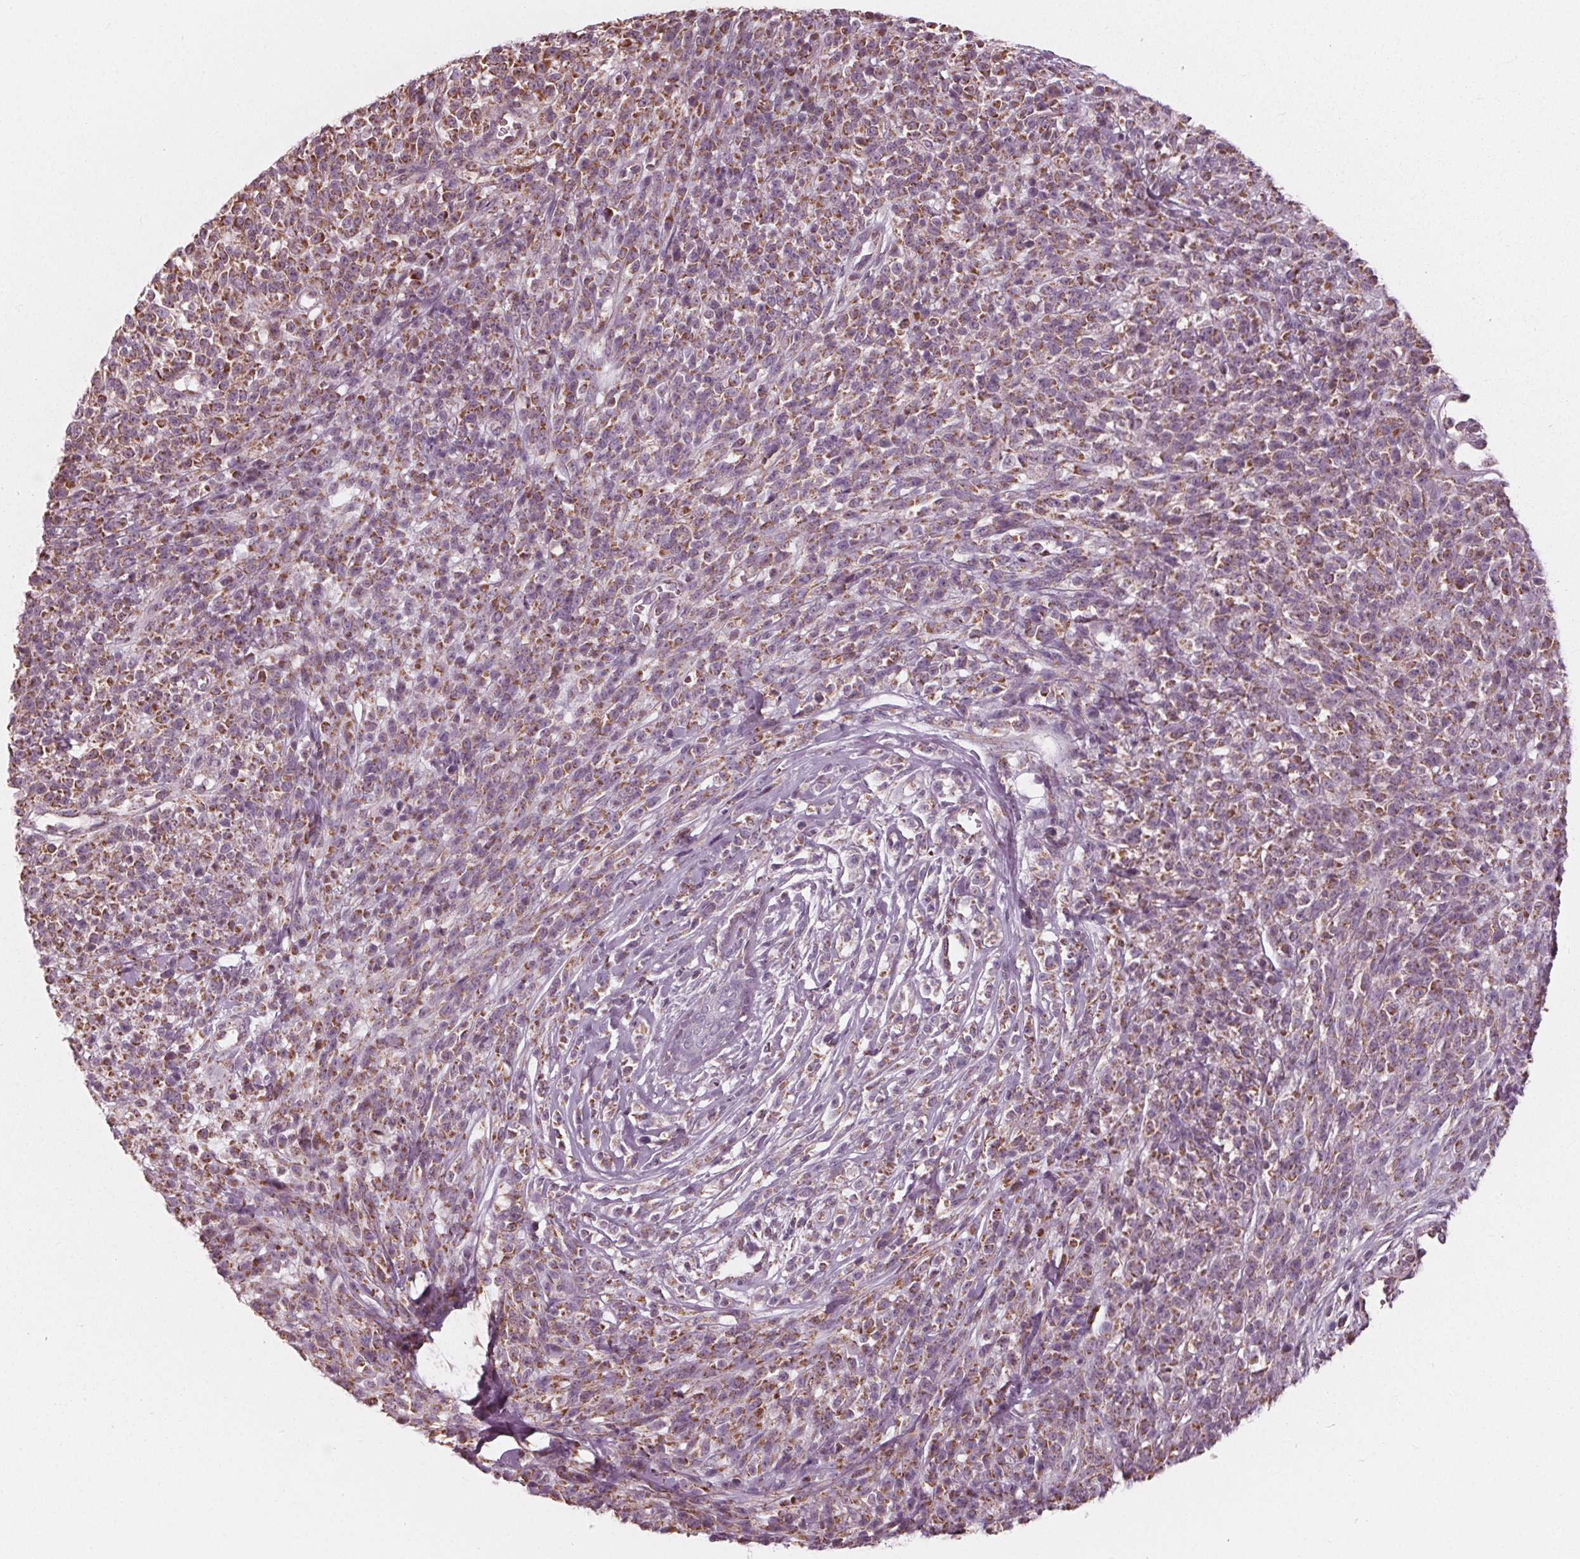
{"staining": {"intensity": "moderate", "quantity": "25%-75%", "location": "cytoplasmic/membranous"}, "tissue": "melanoma", "cell_type": "Tumor cells", "image_type": "cancer", "snomed": [{"axis": "morphology", "description": "Malignant melanoma, NOS"}, {"axis": "topography", "description": "Skin"}, {"axis": "topography", "description": "Skin of trunk"}], "caption": "Melanoma tissue reveals moderate cytoplasmic/membranous expression in about 25%-75% of tumor cells", "gene": "DCAF4L2", "patient": {"sex": "male", "age": 74}}